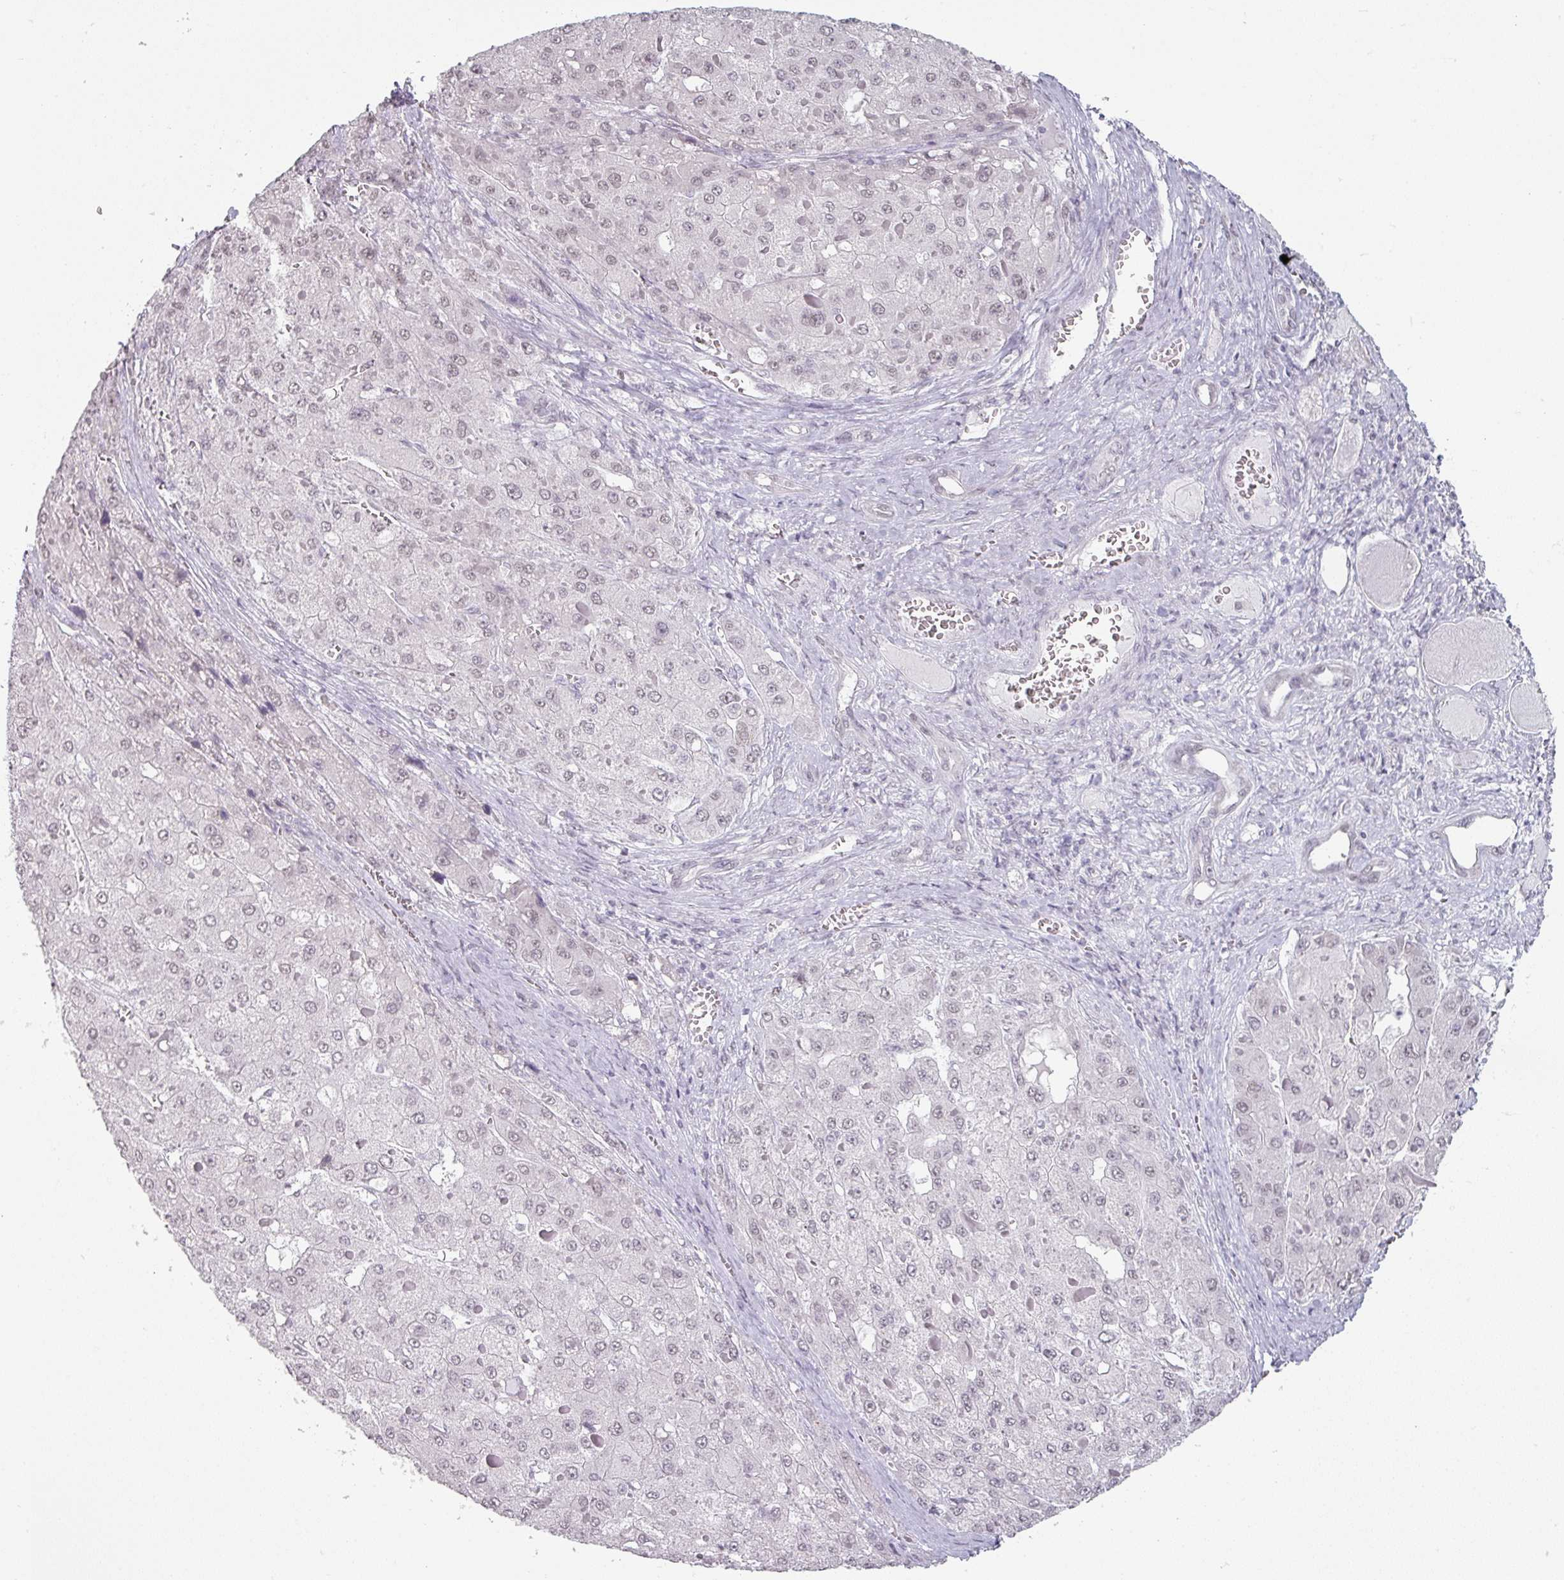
{"staining": {"intensity": "negative", "quantity": "none", "location": "none"}, "tissue": "liver cancer", "cell_type": "Tumor cells", "image_type": "cancer", "snomed": [{"axis": "morphology", "description": "Carcinoma, Hepatocellular, NOS"}, {"axis": "topography", "description": "Liver"}], "caption": "A histopathology image of hepatocellular carcinoma (liver) stained for a protein exhibits no brown staining in tumor cells. (DAB immunohistochemistry visualized using brightfield microscopy, high magnification).", "gene": "SPRR1A", "patient": {"sex": "female", "age": 73}}